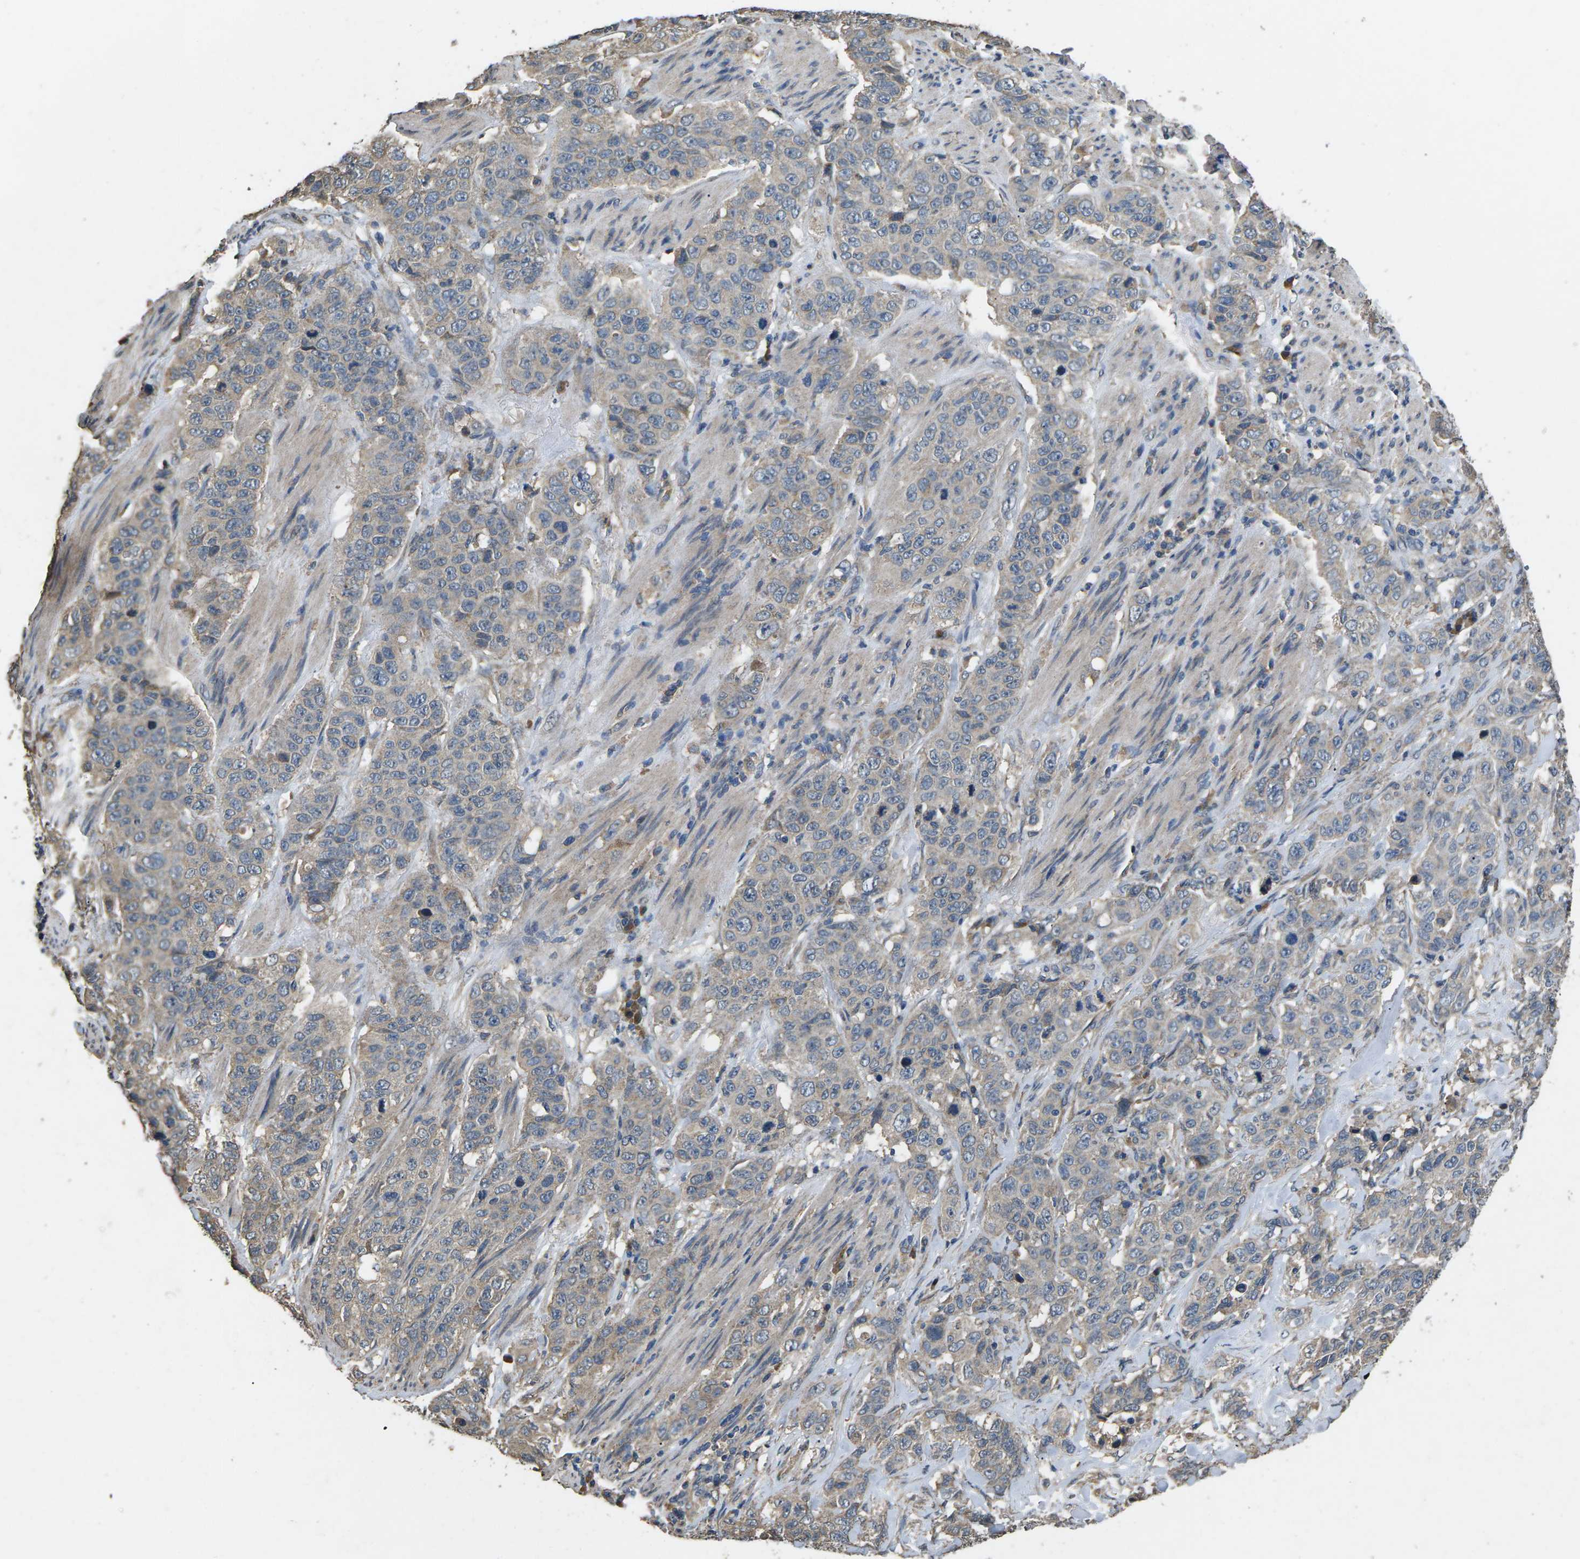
{"staining": {"intensity": "weak", "quantity": "<25%", "location": "cytoplasmic/membranous"}, "tissue": "stomach cancer", "cell_type": "Tumor cells", "image_type": "cancer", "snomed": [{"axis": "morphology", "description": "Adenocarcinoma, NOS"}, {"axis": "topography", "description": "Stomach"}], "caption": "An immunohistochemistry photomicrograph of stomach cancer (adenocarcinoma) is shown. There is no staining in tumor cells of stomach cancer (adenocarcinoma).", "gene": "B4GAT1", "patient": {"sex": "male", "age": 48}}